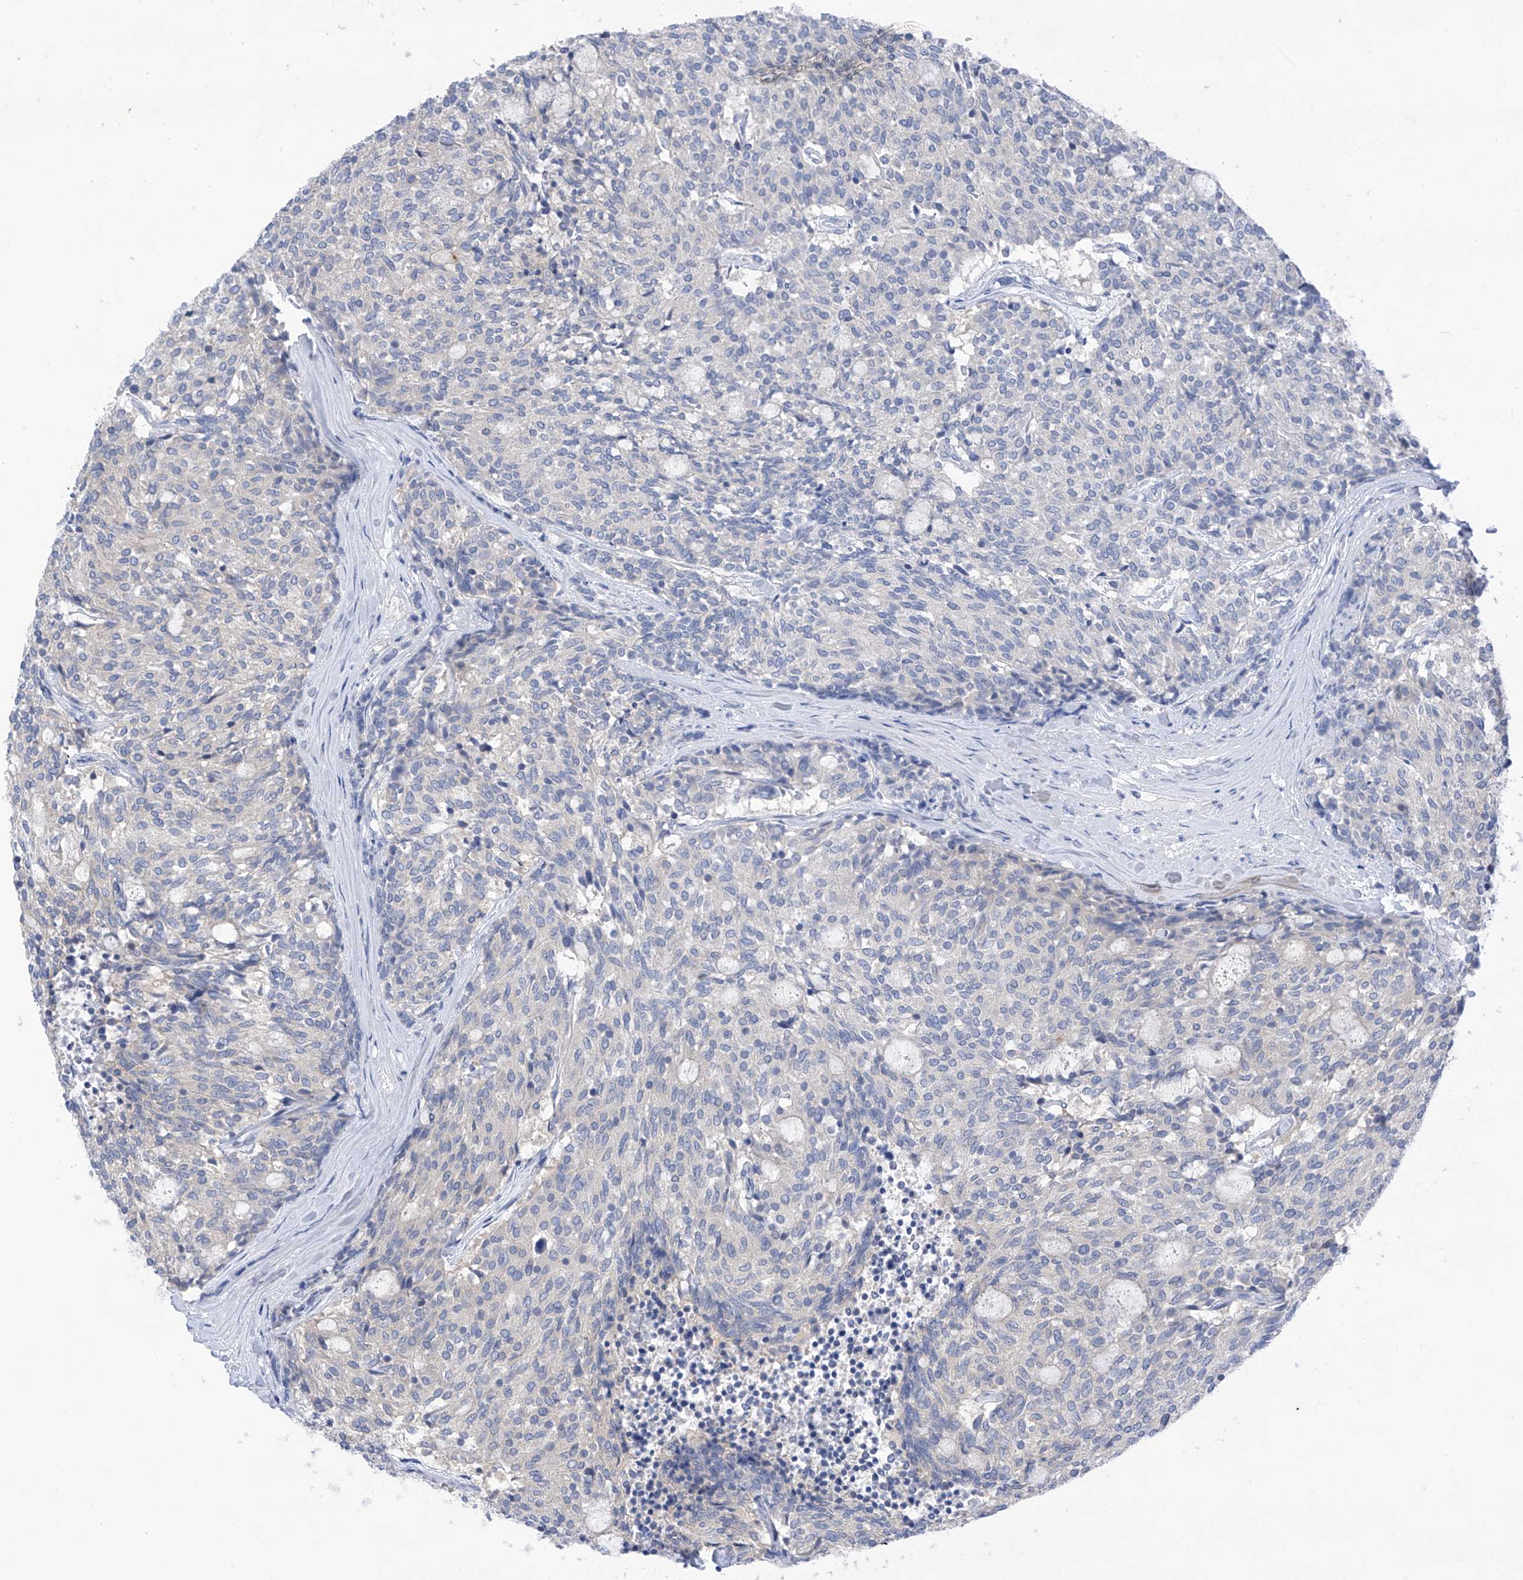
{"staining": {"intensity": "weak", "quantity": "<25%", "location": "cytoplasmic/membranous"}, "tissue": "carcinoid", "cell_type": "Tumor cells", "image_type": "cancer", "snomed": [{"axis": "morphology", "description": "Carcinoid, malignant, NOS"}, {"axis": "topography", "description": "Pancreas"}], "caption": "The IHC image has no significant staining in tumor cells of malignant carcinoid tissue.", "gene": "PHACTR4", "patient": {"sex": "female", "age": 54}}